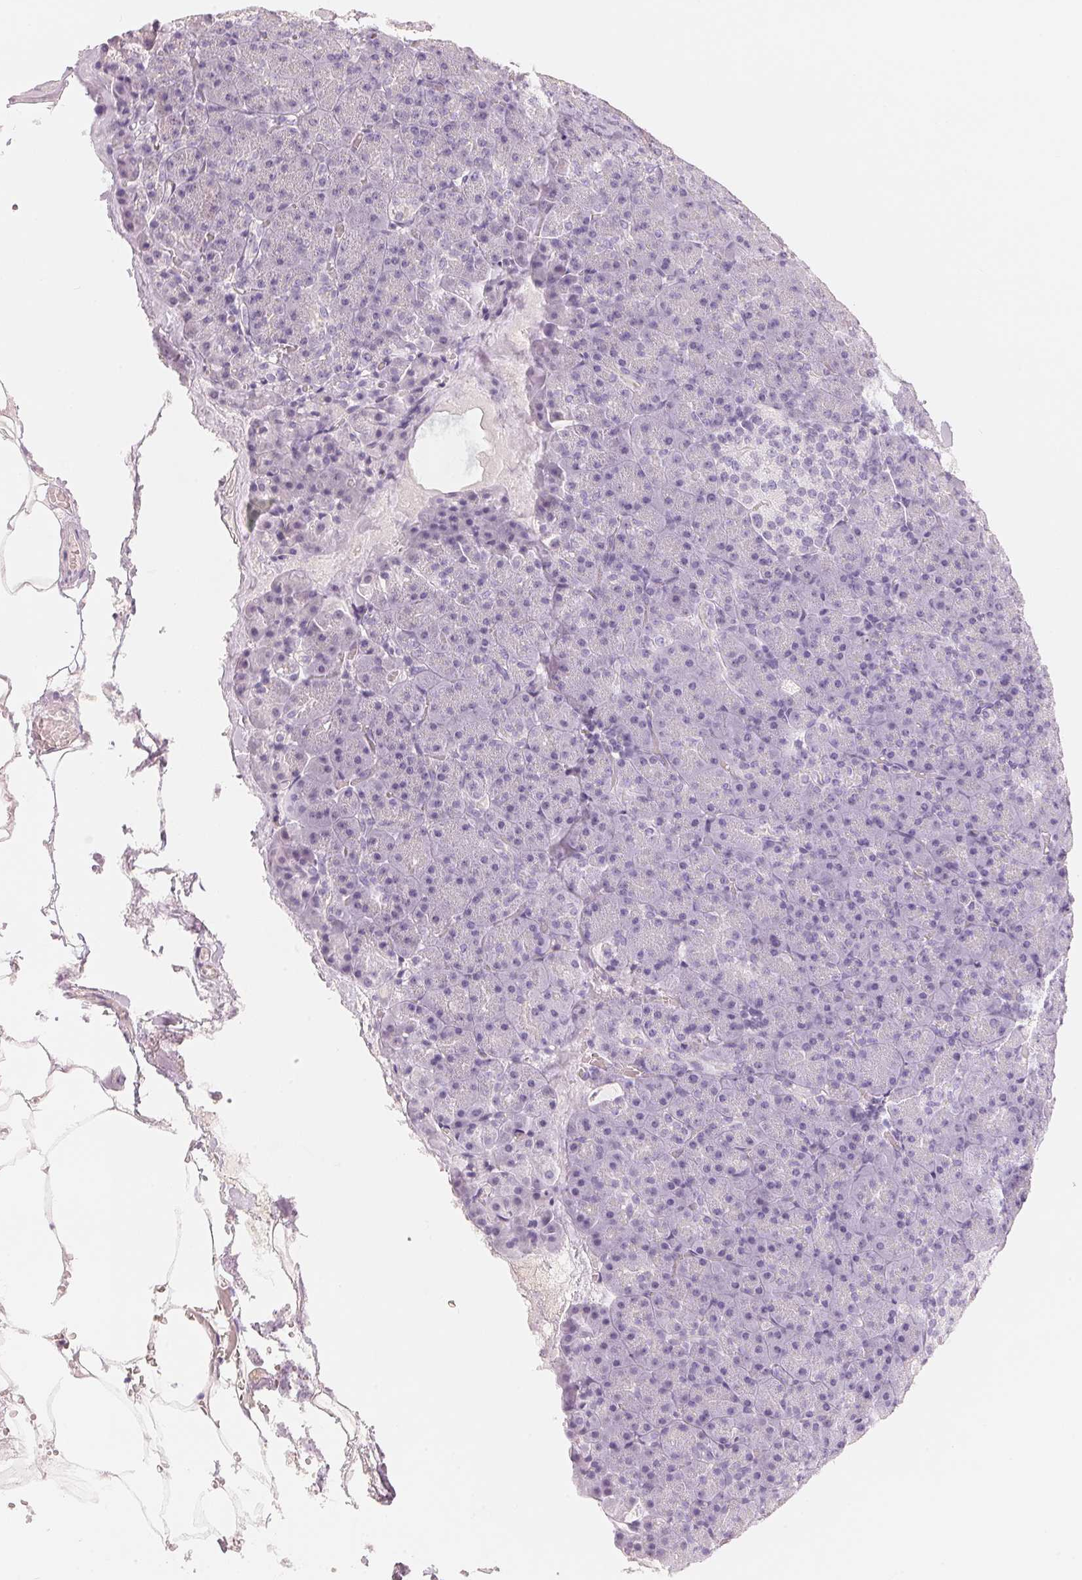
{"staining": {"intensity": "negative", "quantity": "none", "location": "none"}, "tissue": "pancreas", "cell_type": "Exocrine glandular cells", "image_type": "normal", "snomed": [{"axis": "morphology", "description": "Normal tissue, NOS"}, {"axis": "topography", "description": "Pancreas"}], "caption": "This is an immunohistochemistry image of benign human pancreas. There is no staining in exocrine glandular cells.", "gene": "CFHR2", "patient": {"sex": "female", "age": 74}}